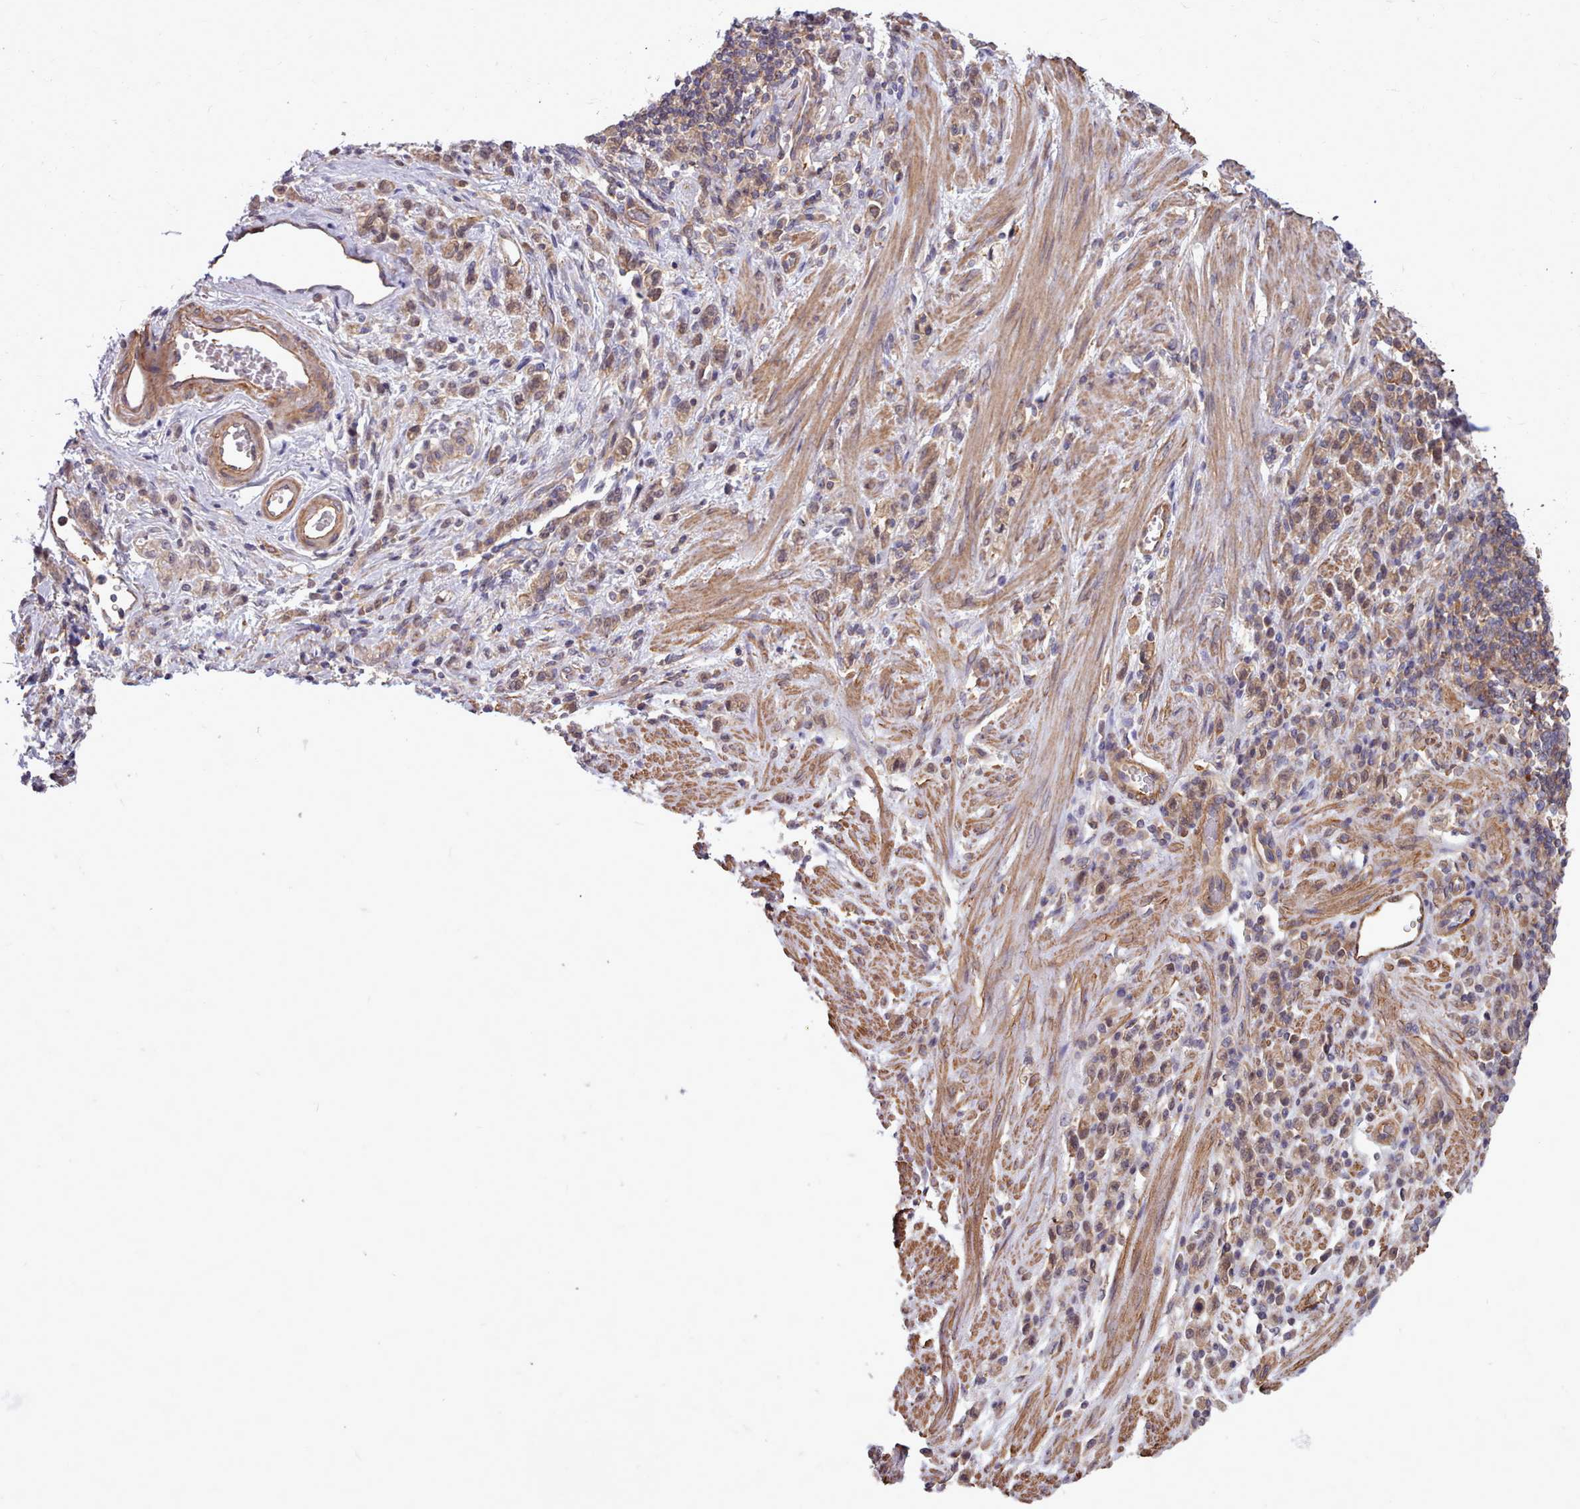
{"staining": {"intensity": "moderate", "quantity": ">75%", "location": "cytoplasmic/membranous"}, "tissue": "stomach cancer", "cell_type": "Tumor cells", "image_type": "cancer", "snomed": [{"axis": "morphology", "description": "Adenocarcinoma, NOS"}, {"axis": "topography", "description": "Stomach"}], "caption": "Stomach adenocarcinoma stained with a brown dye shows moderate cytoplasmic/membranous positive positivity in approximately >75% of tumor cells.", "gene": "STUB1", "patient": {"sex": "male", "age": 77}}